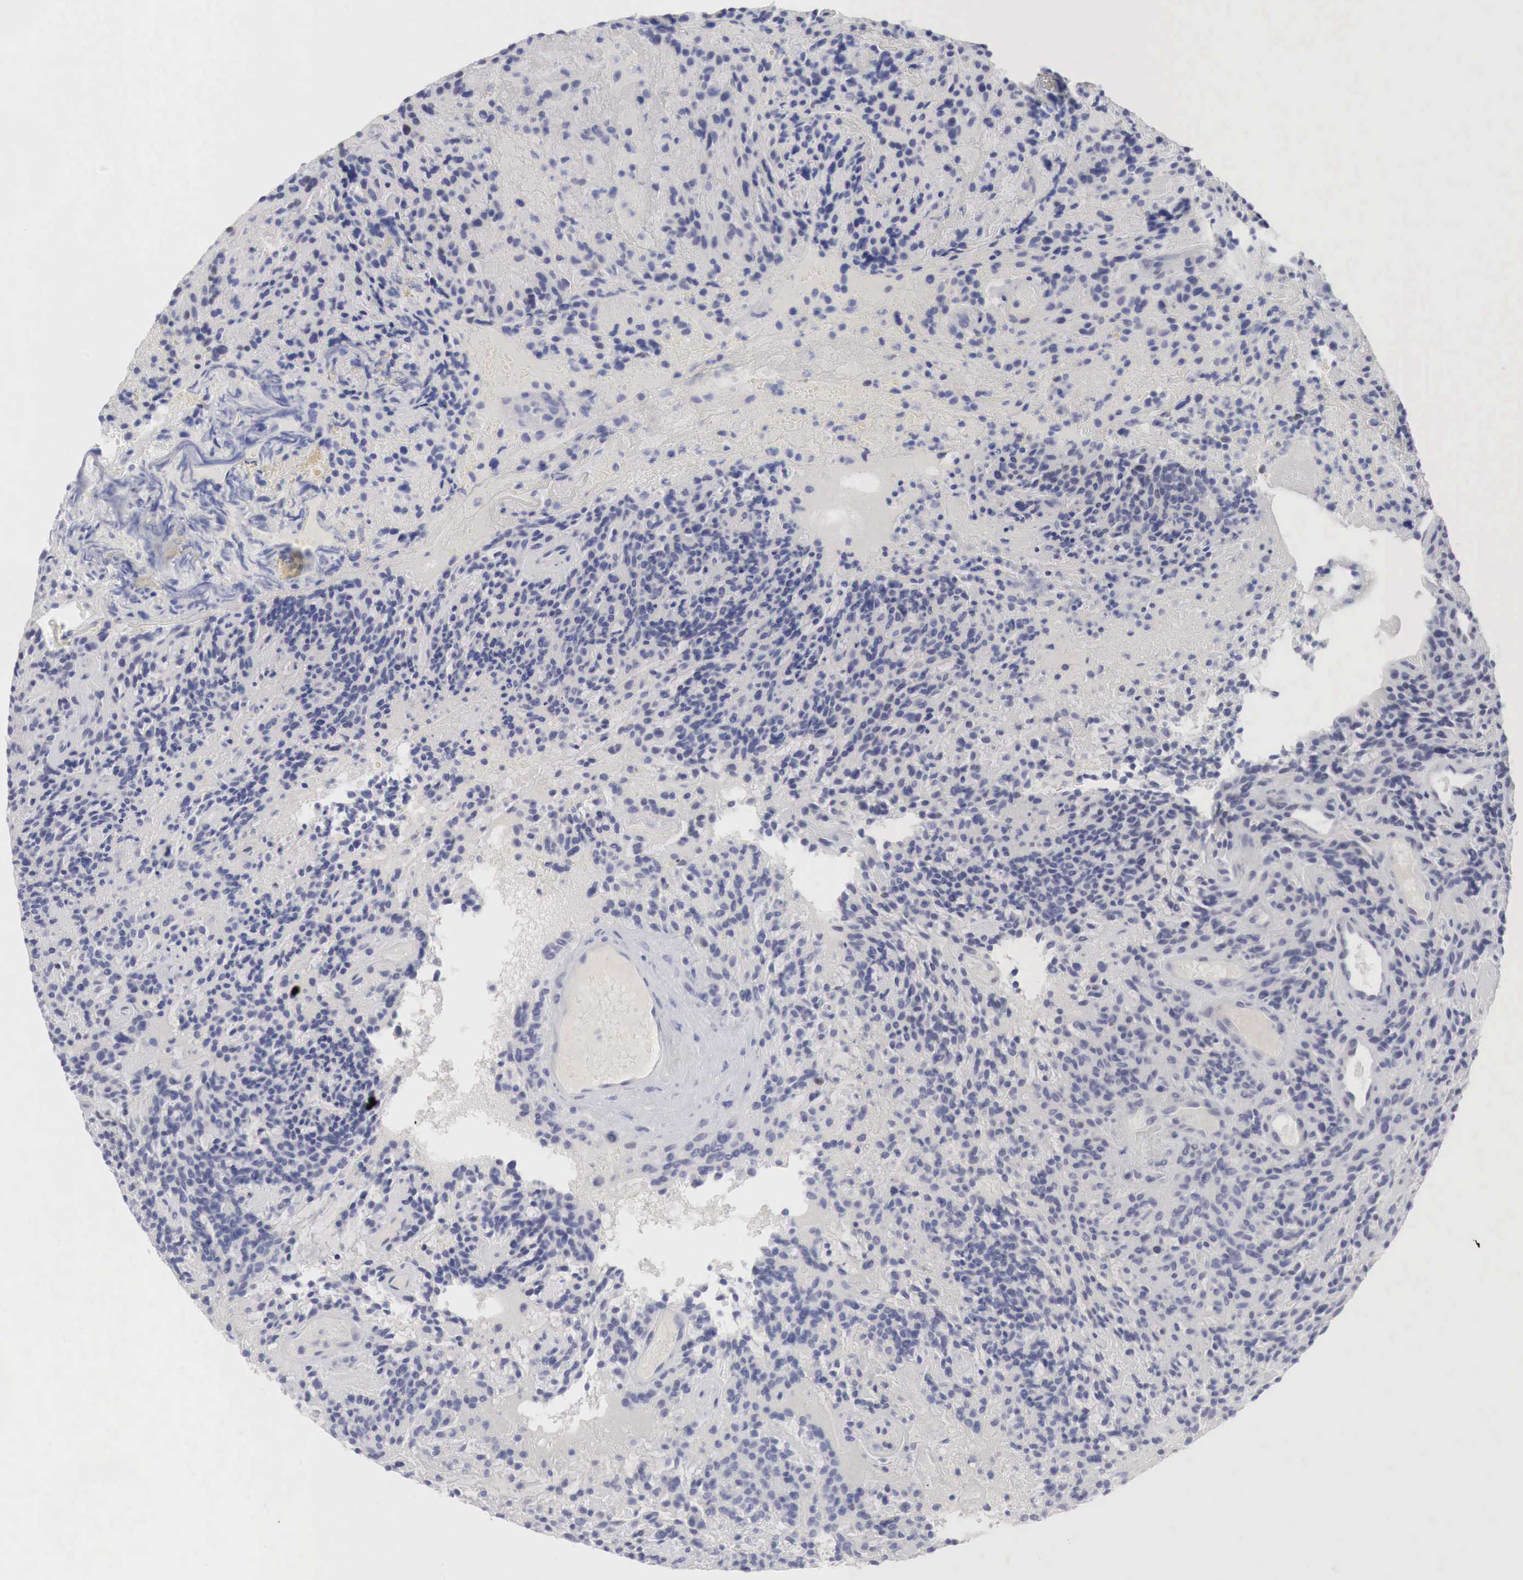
{"staining": {"intensity": "negative", "quantity": "none", "location": "none"}, "tissue": "glioma", "cell_type": "Tumor cells", "image_type": "cancer", "snomed": [{"axis": "morphology", "description": "Glioma, malignant, High grade"}, {"axis": "topography", "description": "Brain"}], "caption": "Human glioma stained for a protein using immunohistochemistry (IHC) exhibits no positivity in tumor cells.", "gene": "FOXP2", "patient": {"sex": "female", "age": 13}}